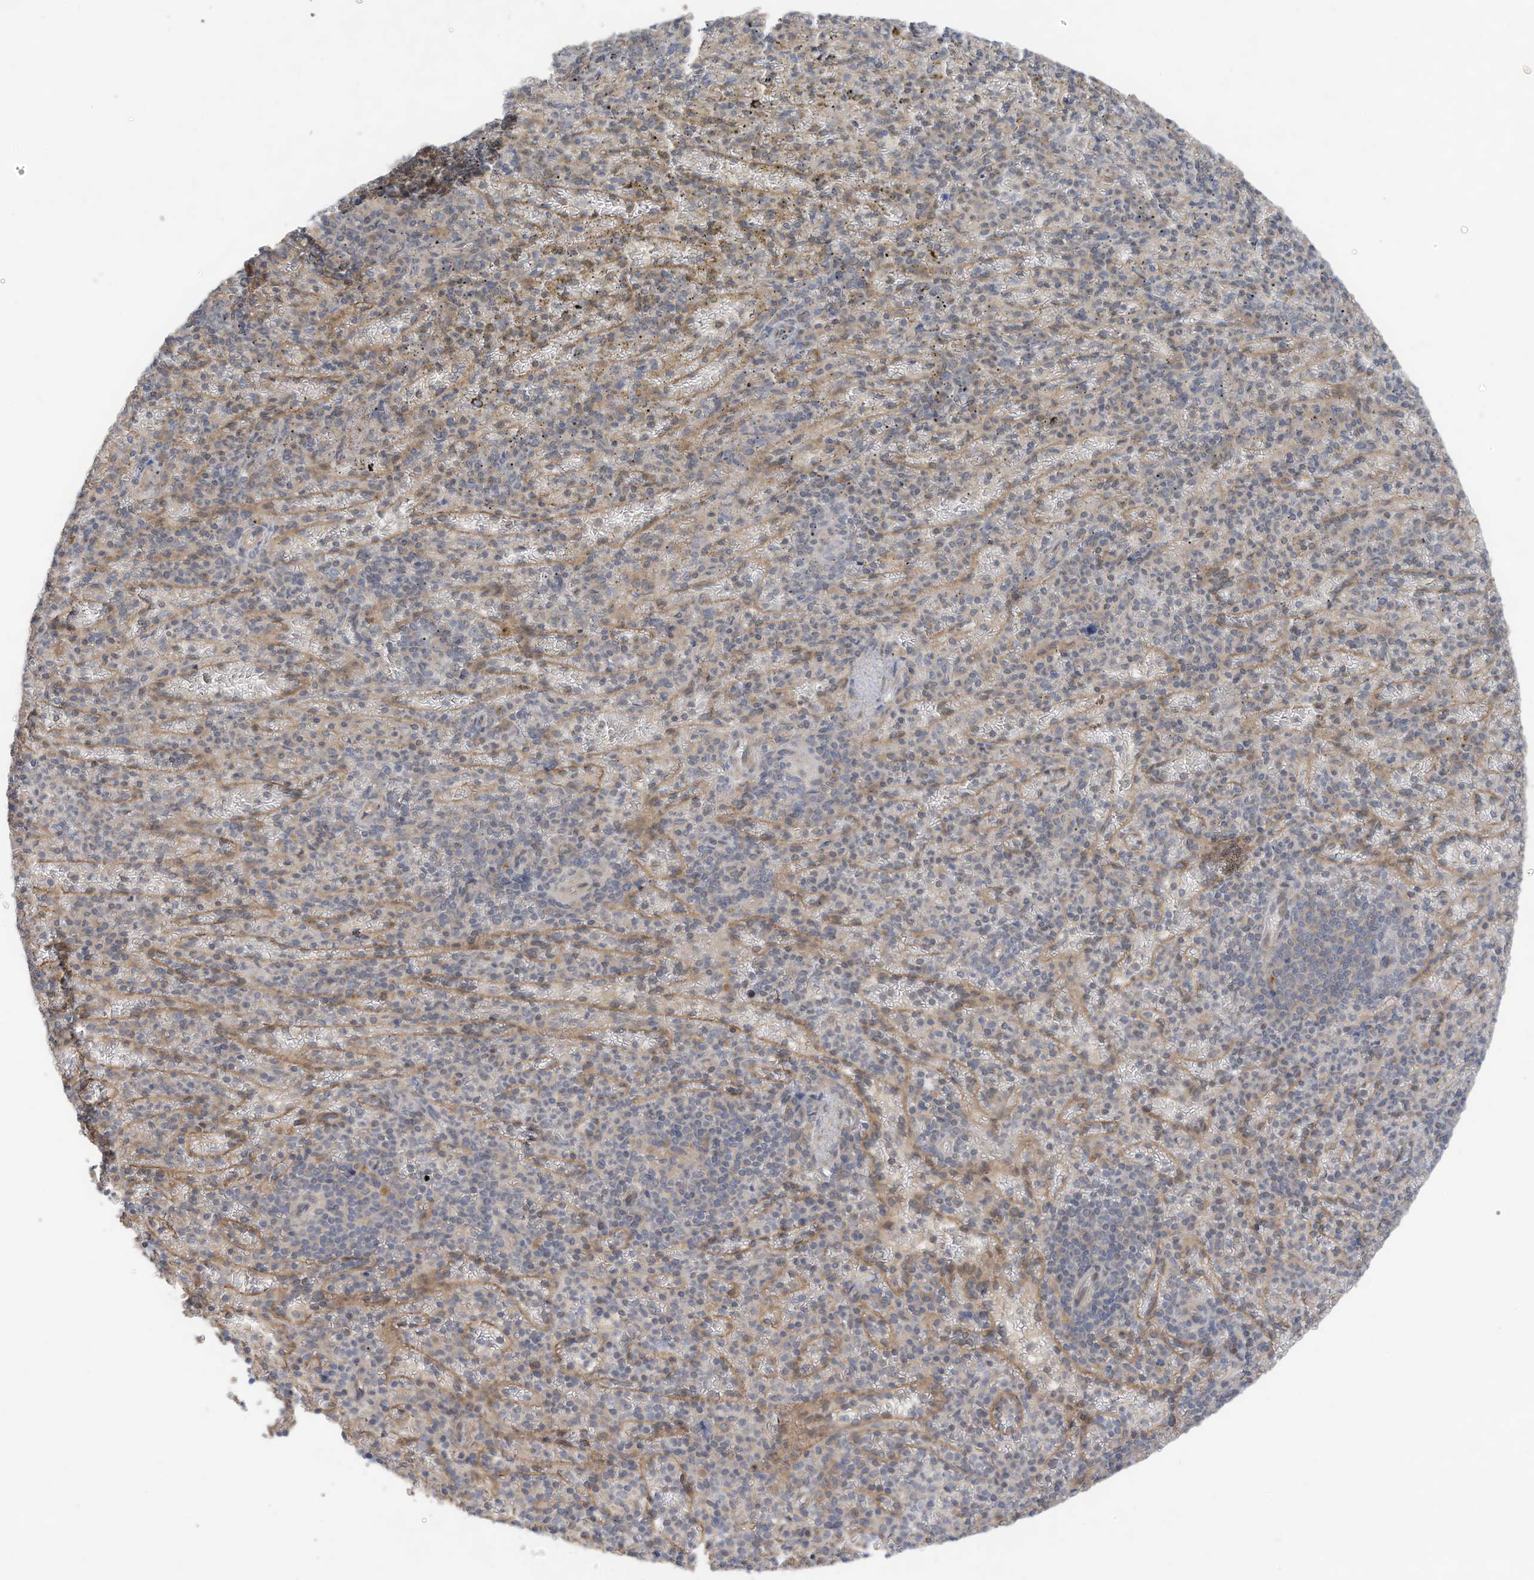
{"staining": {"intensity": "weak", "quantity": "<25%", "location": "cytoplasmic/membranous"}, "tissue": "spleen", "cell_type": "Cells in red pulp", "image_type": "normal", "snomed": [{"axis": "morphology", "description": "Normal tissue, NOS"}, {"axis": "topography", "description": "Spleen"}], "caption": "Image shows no protein expression in cells in red pulp of benign spleen.", "gene": "REC8", "patient": {"sex": "female", "age": 74}}